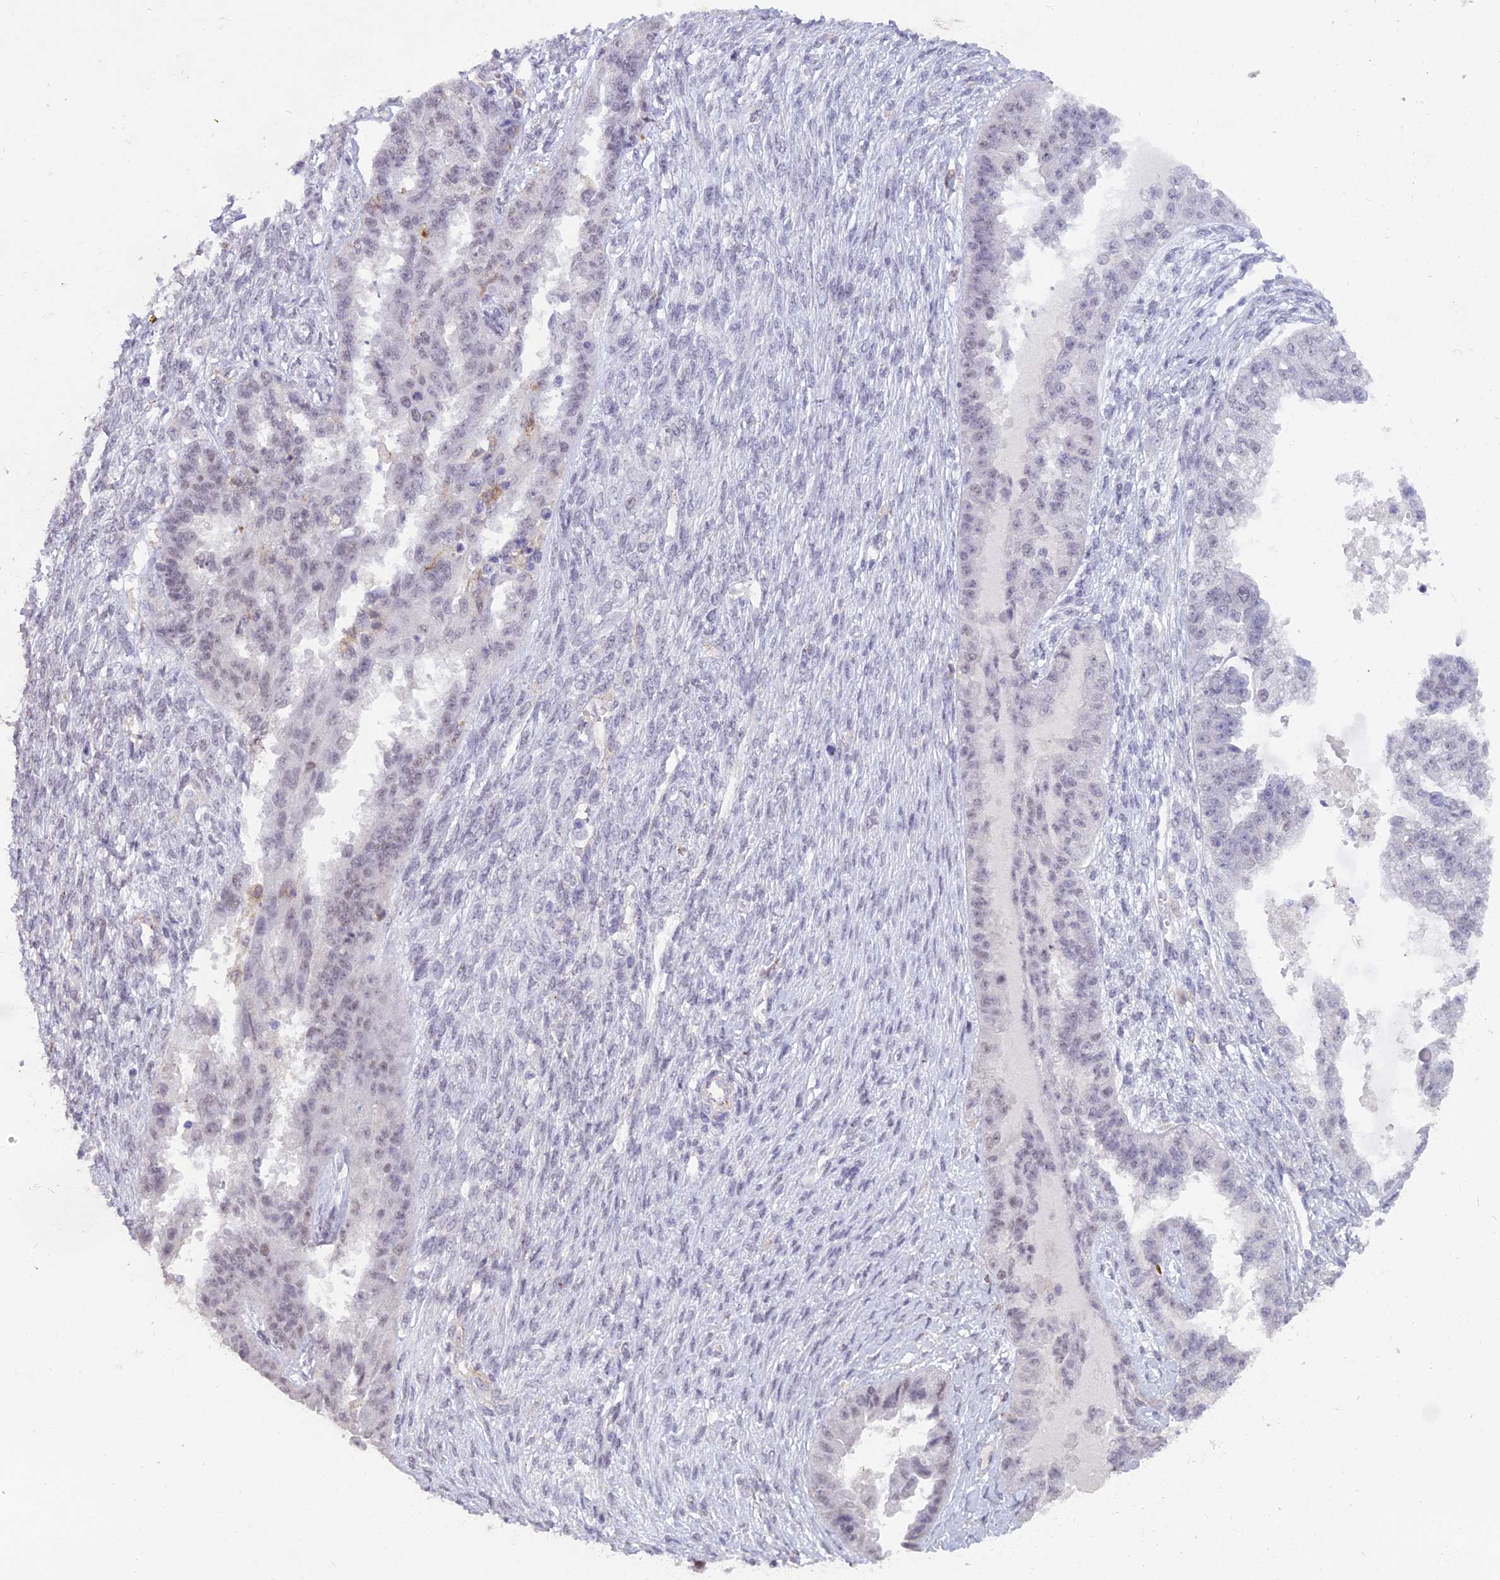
{"staining": {"intensity": "weak", "quantity": "<25%", "location": "nuclear"}, "tissue": "ovarian cancer", "cell_type": "Tumor cells", "image_type": "cancer", "snomed": [{"axis": "morphology", "description": "Cystadenocarcinoma, serous, NOS"}, {"axis": "topography", "description": "Ovary"}], "caption": "Immunohistochemical staining of ovarian serous cystadenocarcinoma displays no significant staining in tumor cells. The staining is performed using DAB (3,3'-diaminobenzidine) brown chromogen with nuclei counter-stained in using hematoxylin.", "gene": "BLNK", "patient": {"sex": "female", "age": 58}}